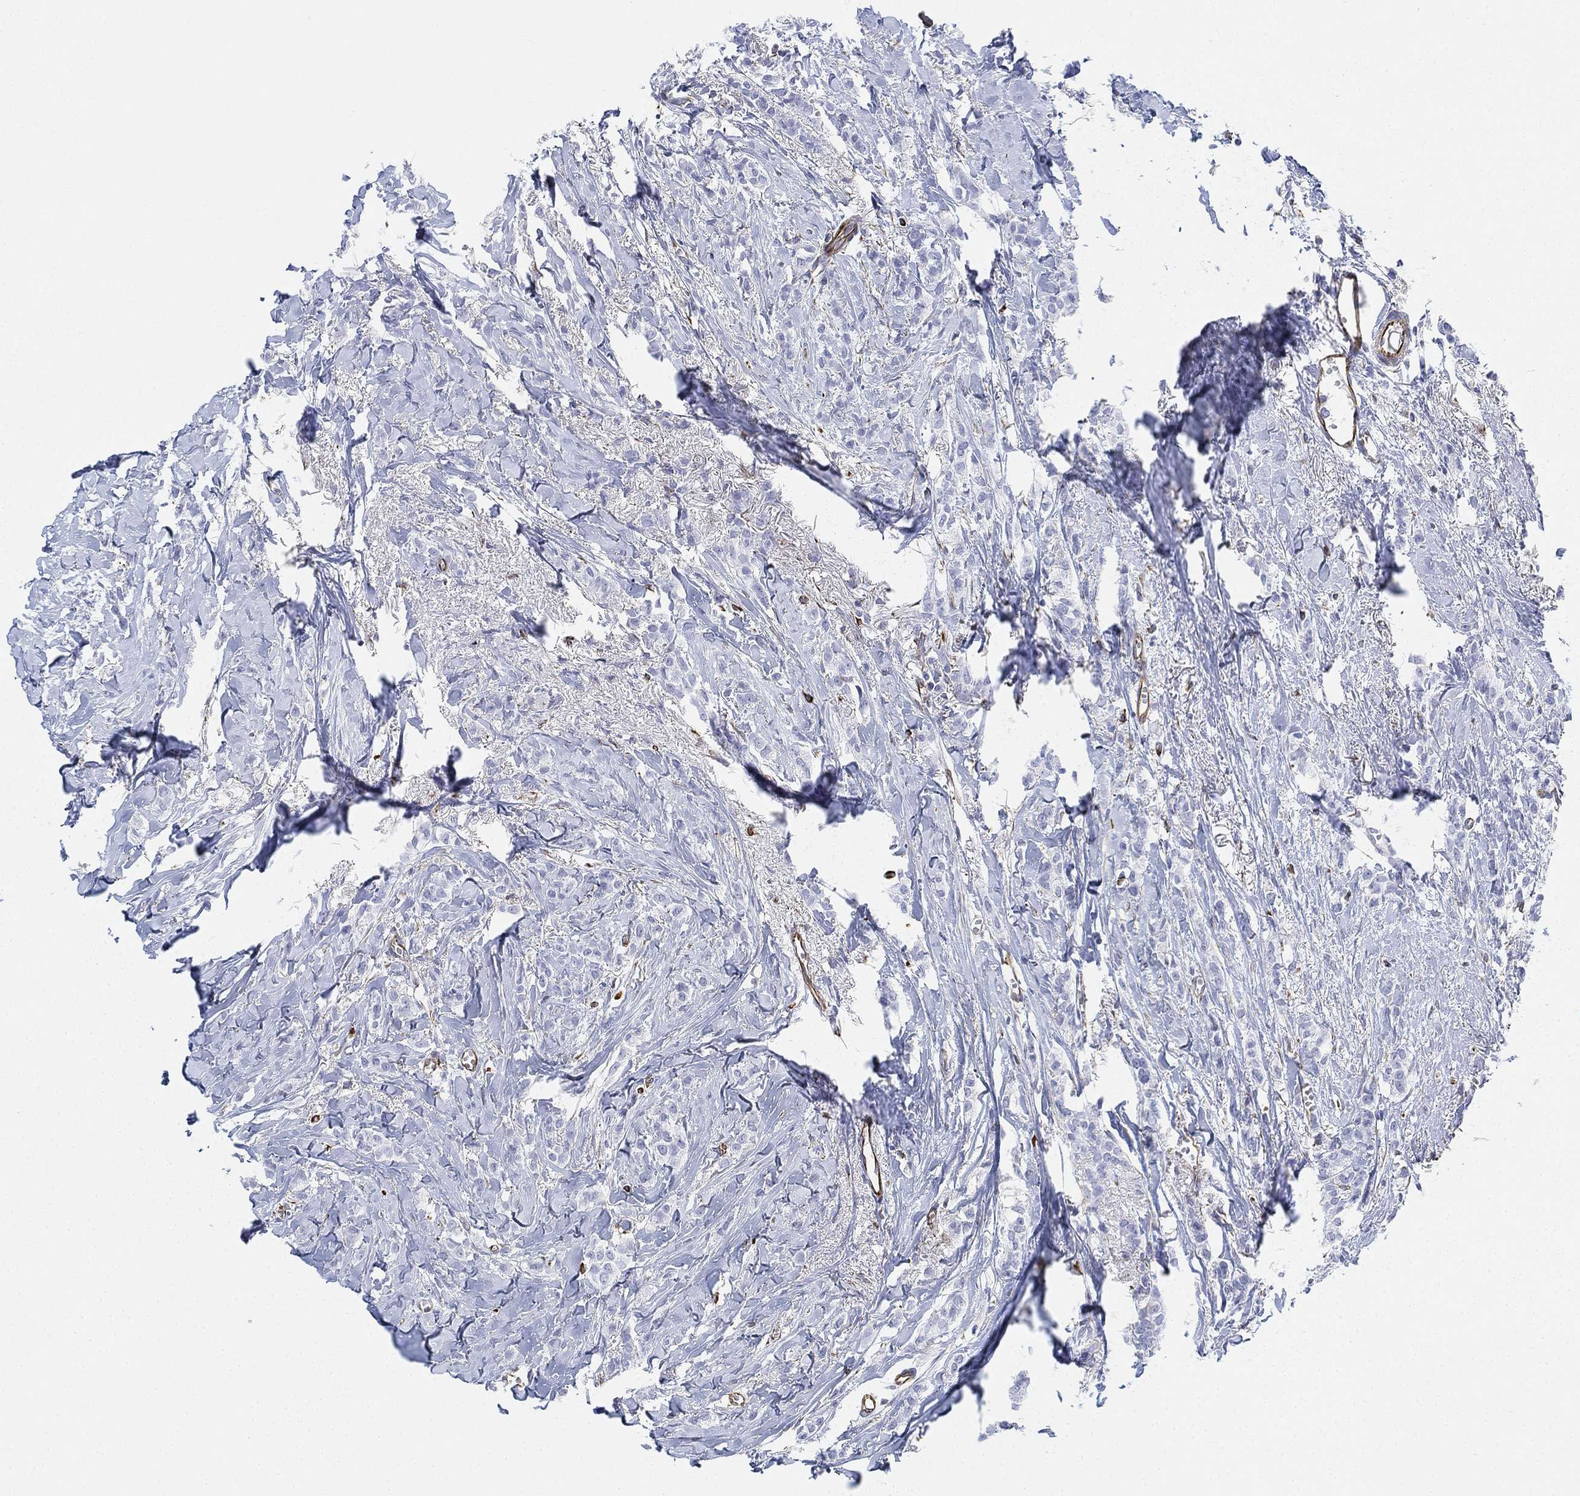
{"staining": {"intensity": "negative", "quantity": "none", "location": "none"}, "tissue": "breast cancer", "cell_type": "Tumor cells", "image_type": "cancer", "snomed": [{"axis": "morphology", "description": "Duct carcinoma"}, {"axis": "topography", "description": "Breast"}], "caption": "This micrograph is of intraductal carcinoma (breast) stained with immunohistochemistry (IHC) to label a protein in brown with the nuclei are counter-stained blue. There is no staining in tumor cells. (DAB (3,3'-diaminobenzidine) IHC with hematoxylin counter stain).", "gene": "PSKH2", "patient": {"sex": "female", "age": 85}}